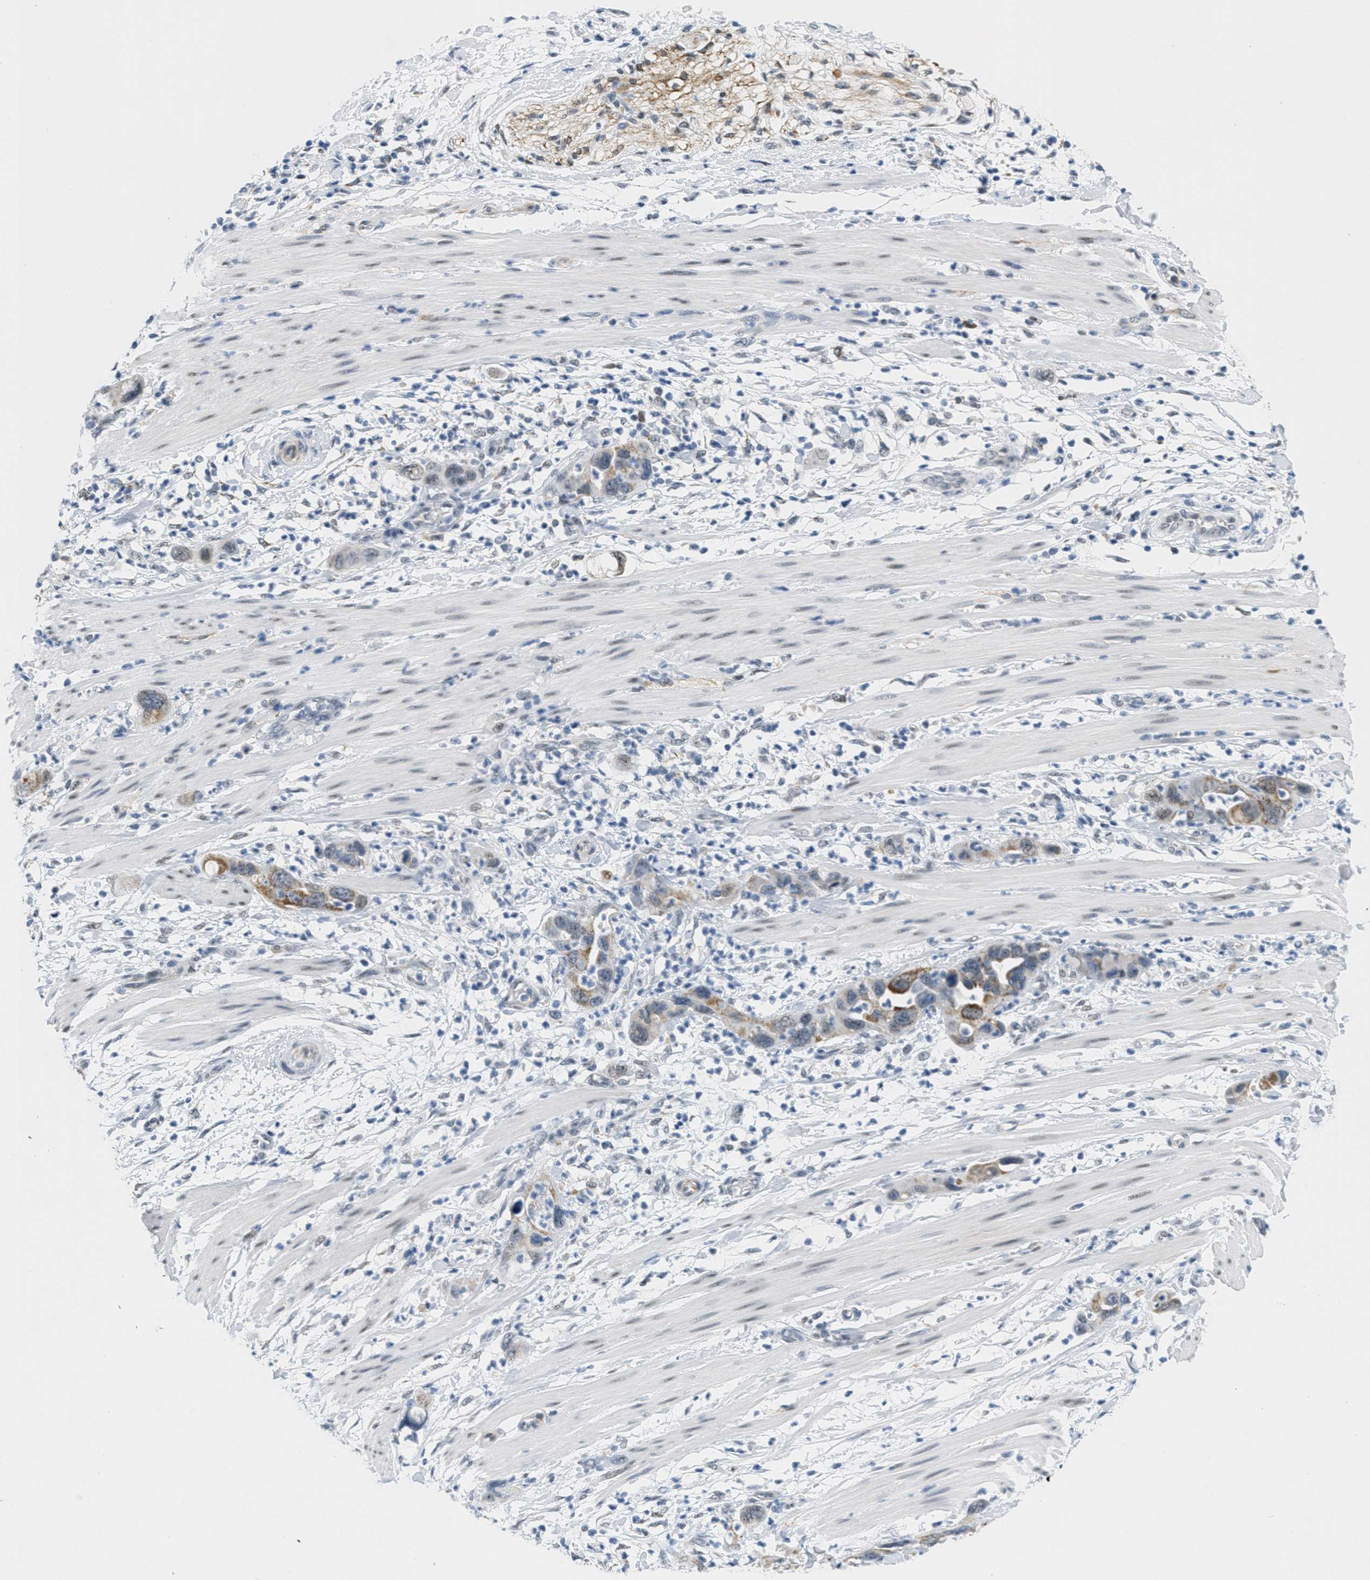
{"staining": {"intensity": "moderate", "quantity": "25%-75%", "location": "cytoplasmic/membranous"}, "tissue": "pancreatic cancer", "cell_type": "Tumor cells", "image_type": "cancer", "snomed": [{"axis": "morphology", "description": "Adenocarcinoma, NOS"}, {"axis": "topography", "description": "Pancreas"}], "caption": "Approximately 25%-75% of tumor cells in human pancreatic cancer show moderate cytoplasmic/membranous protein staining as visualized by brown immunohistochemical staining.", "gene": "HS3ST2", "patient": {"sex": "female", "age": 71}}